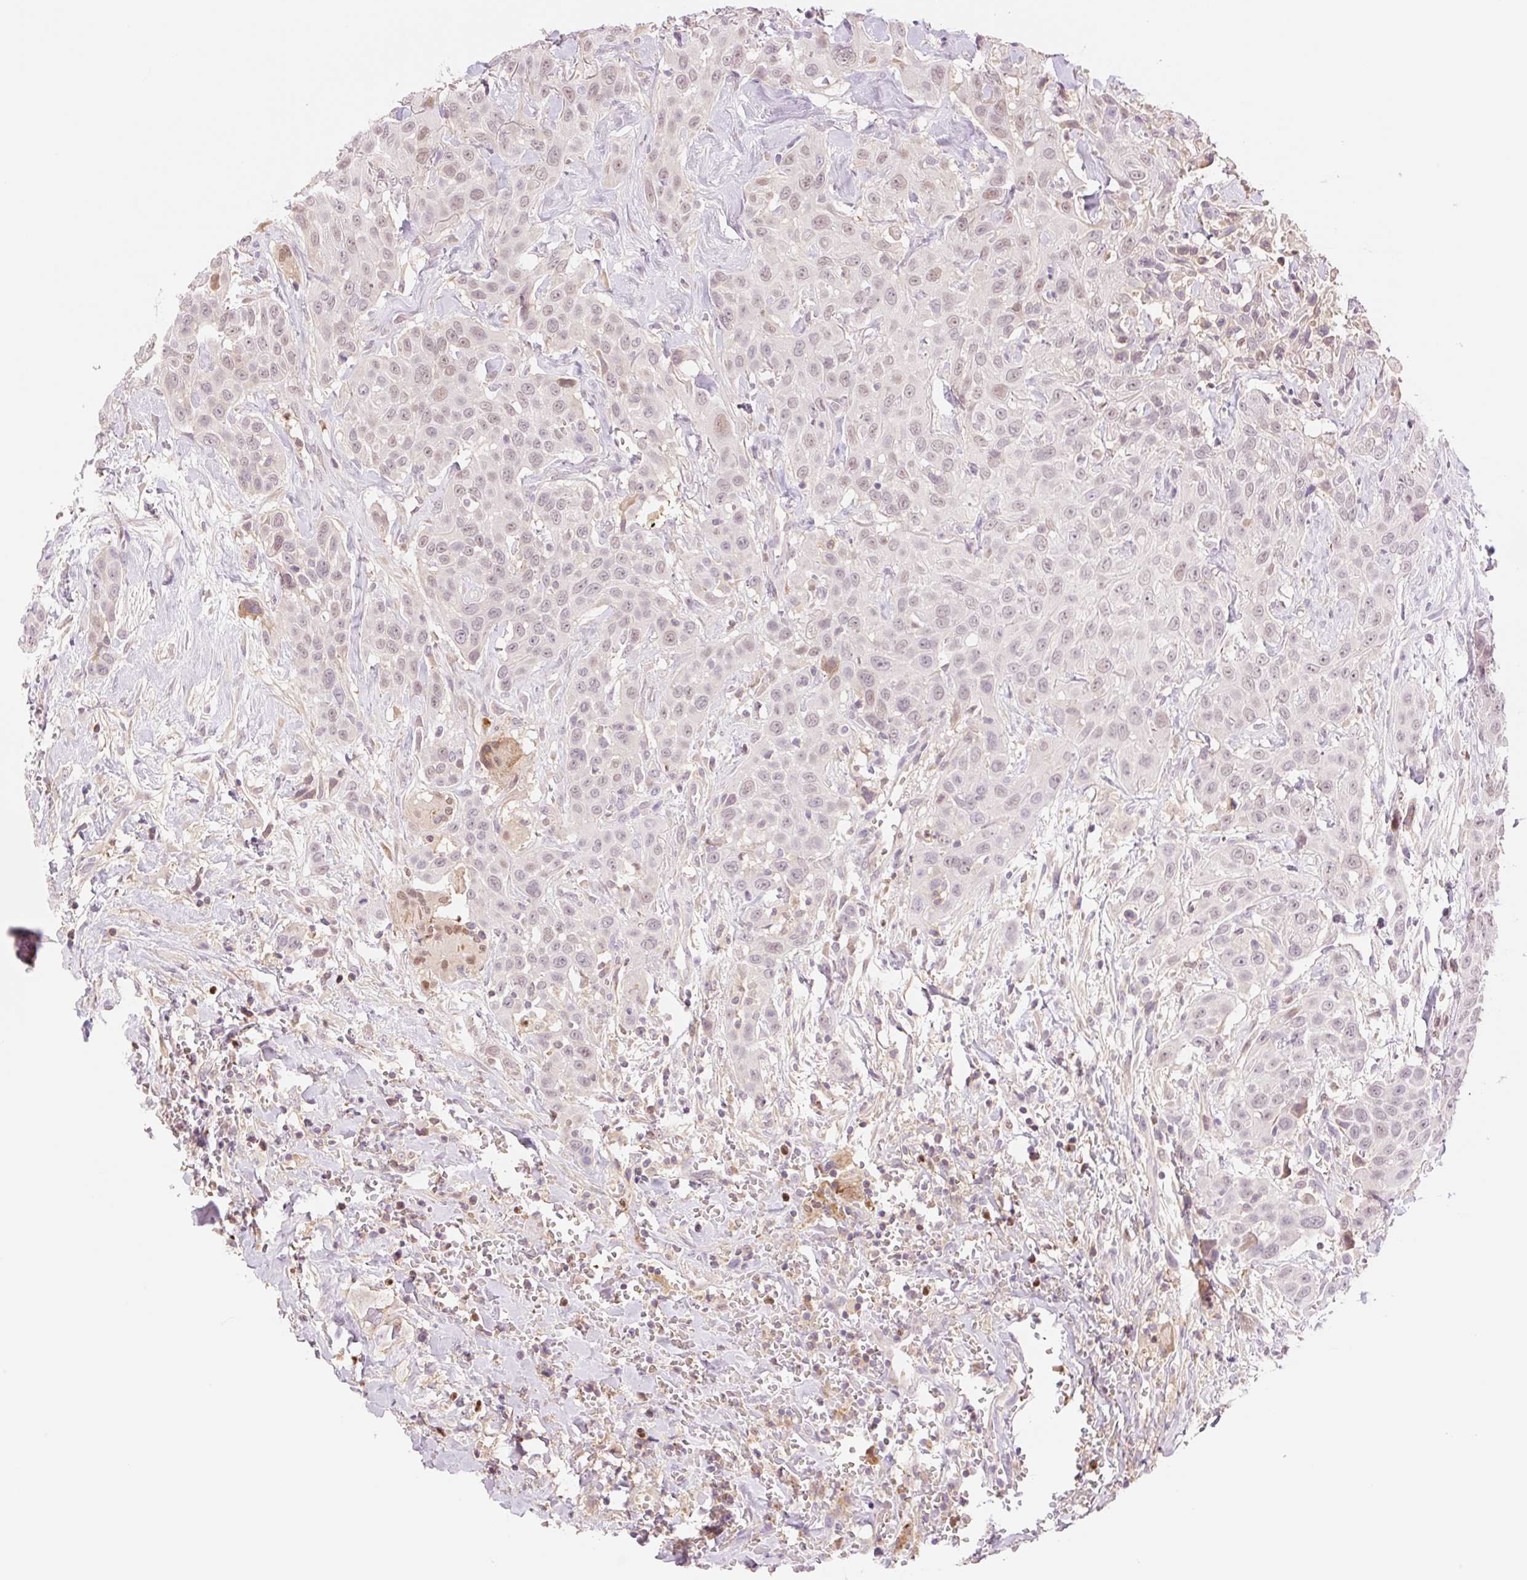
{"staining": {"intensity": "weak", "quantity": ">75%", "location": "nuclear"}, "tissue": "head and neck cancer", "cell_type": "Tumor cells", "image_type": "cancer", "snomed": [{"axis": "morphology", "description": "Squamous cell carcinoma, NOS"}, {"axis": "topography", "description": "Head-Neck"}], "caption": "Head and neck squamous cell carcinoma stained for a protein exhibits weak nuclear positivity in tumor cells. (DAB (3,3'-diaminobenzidine) IHC, brown staining for protein, blue staining for nuclei).", "gene": "HEBP1", "patient": {"sex": "male", "age": 81}}